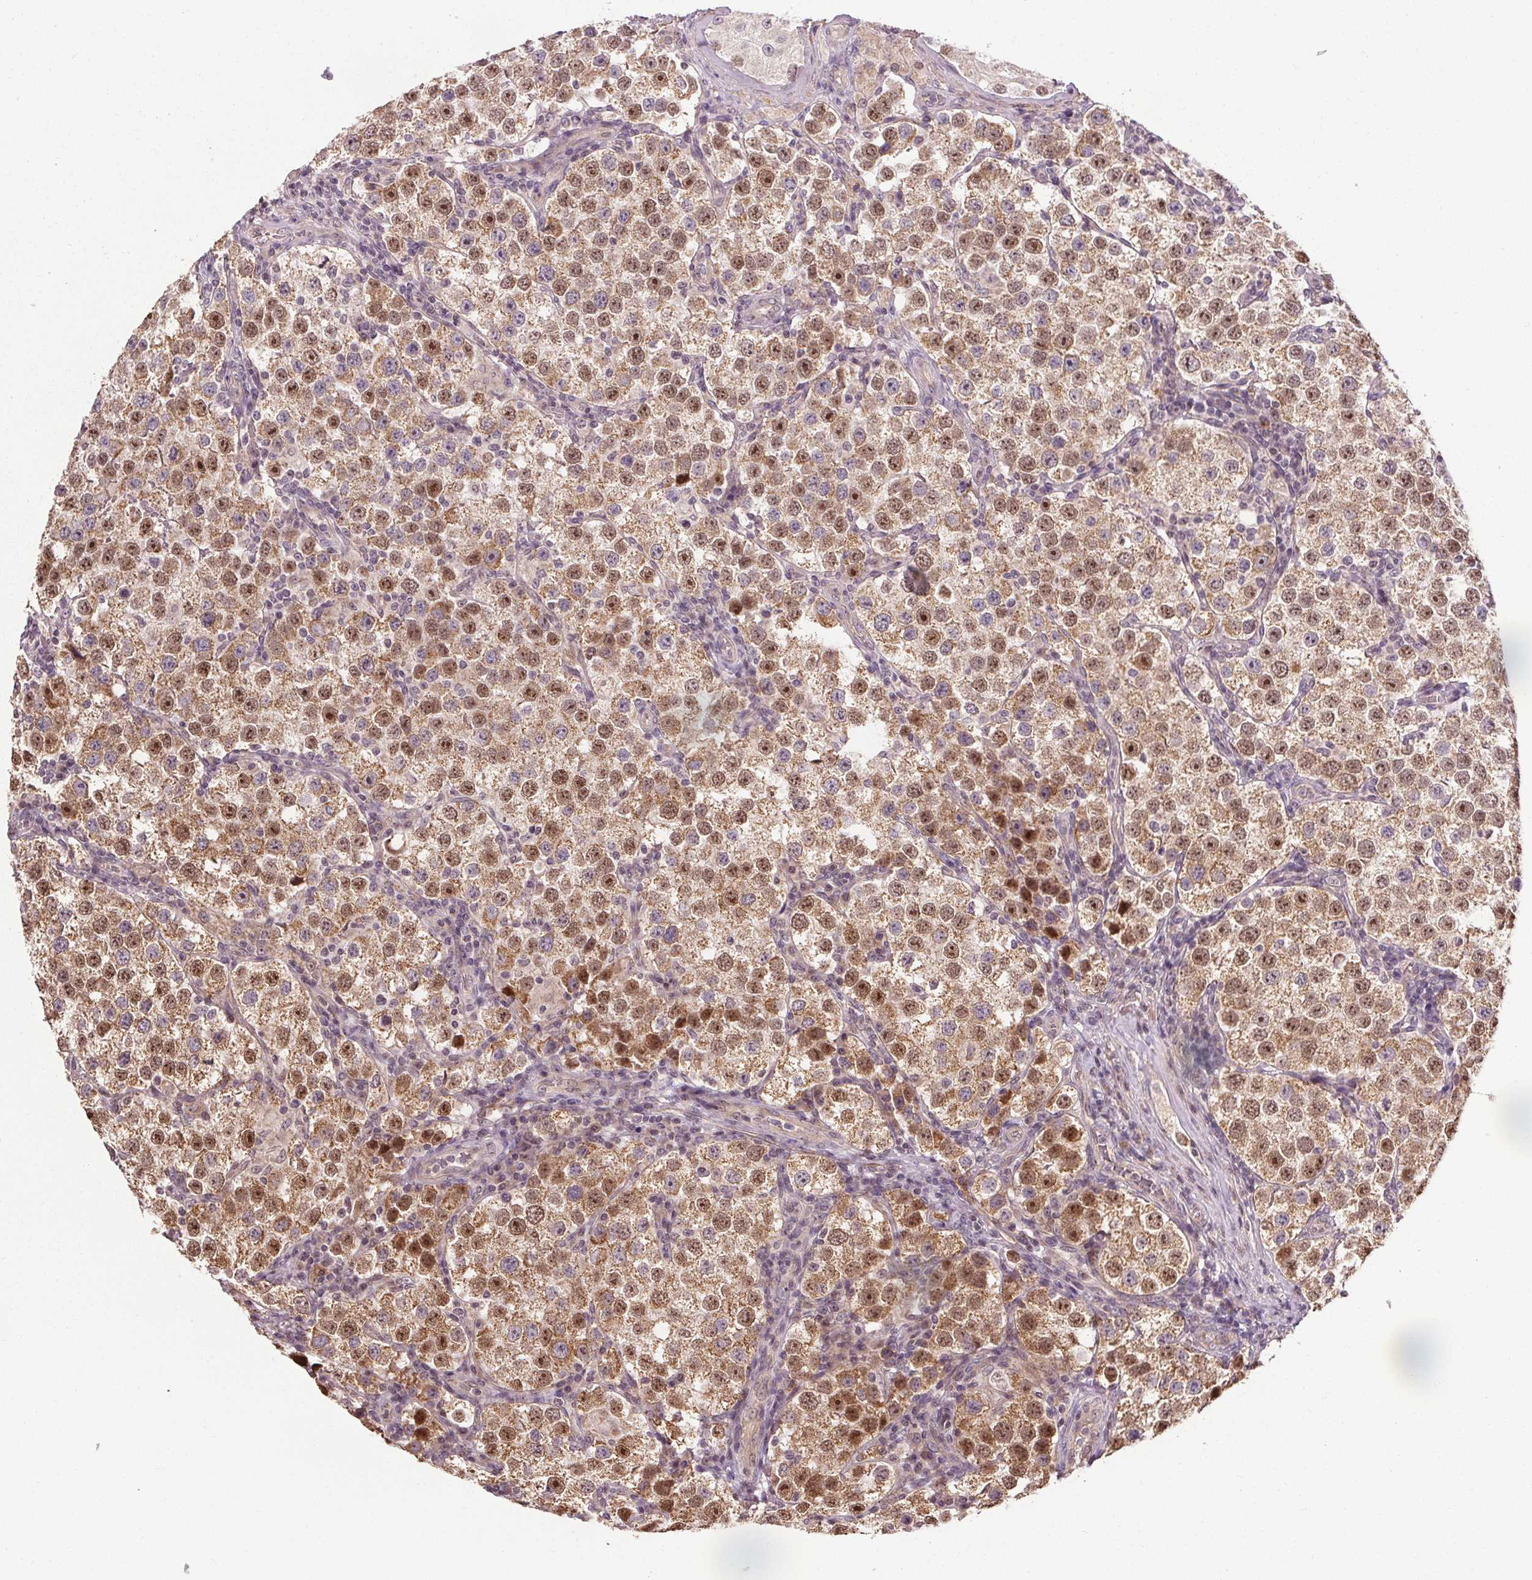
{"staining": {"intensity": "moderate", "quantity": ">75%", "location": "nuclear"}, "tissue": "testis cancer", "cell_type": "Tumor cells", "image_type": "cancer", "snomed": [{"axis": "morphology", "description": "Seminoma, NOS"}, {"axis": "topography", "description": "Testis"}], "caption": "Moderate nuclear expression is seen in approximately >75% of tumor cells in testis cancer.", "gene": "KIAA0232", "patient": {"sex": "male", "age": 37}}